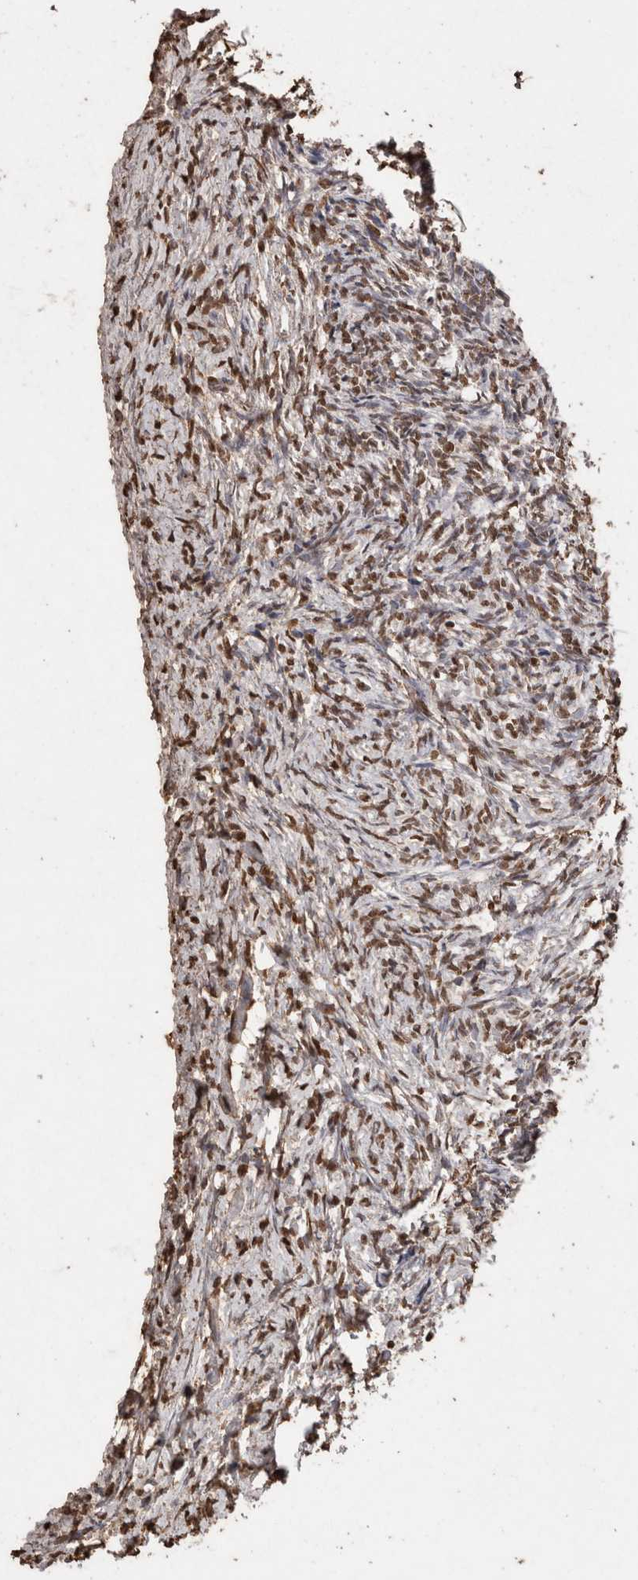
{"staining": {"intensity": "moderate", "quantity": ">75%", "location": "nuclear"}, "tissue": "ovary", "cell_type": "Follicle cells", "image_type": "normal", "snomed": [{"axis": "morphology", "description": "Normal tissue, NOS"}, {"axis": "topography", "description": "Ovary"}], "caption": "Immunohistochemical staining of unremarkable ovary displays moderate nuclear protein expression in about >75% of follicle cells.", "gene": "NTHL1", "patient": {"sex": "female", "age": 41}}